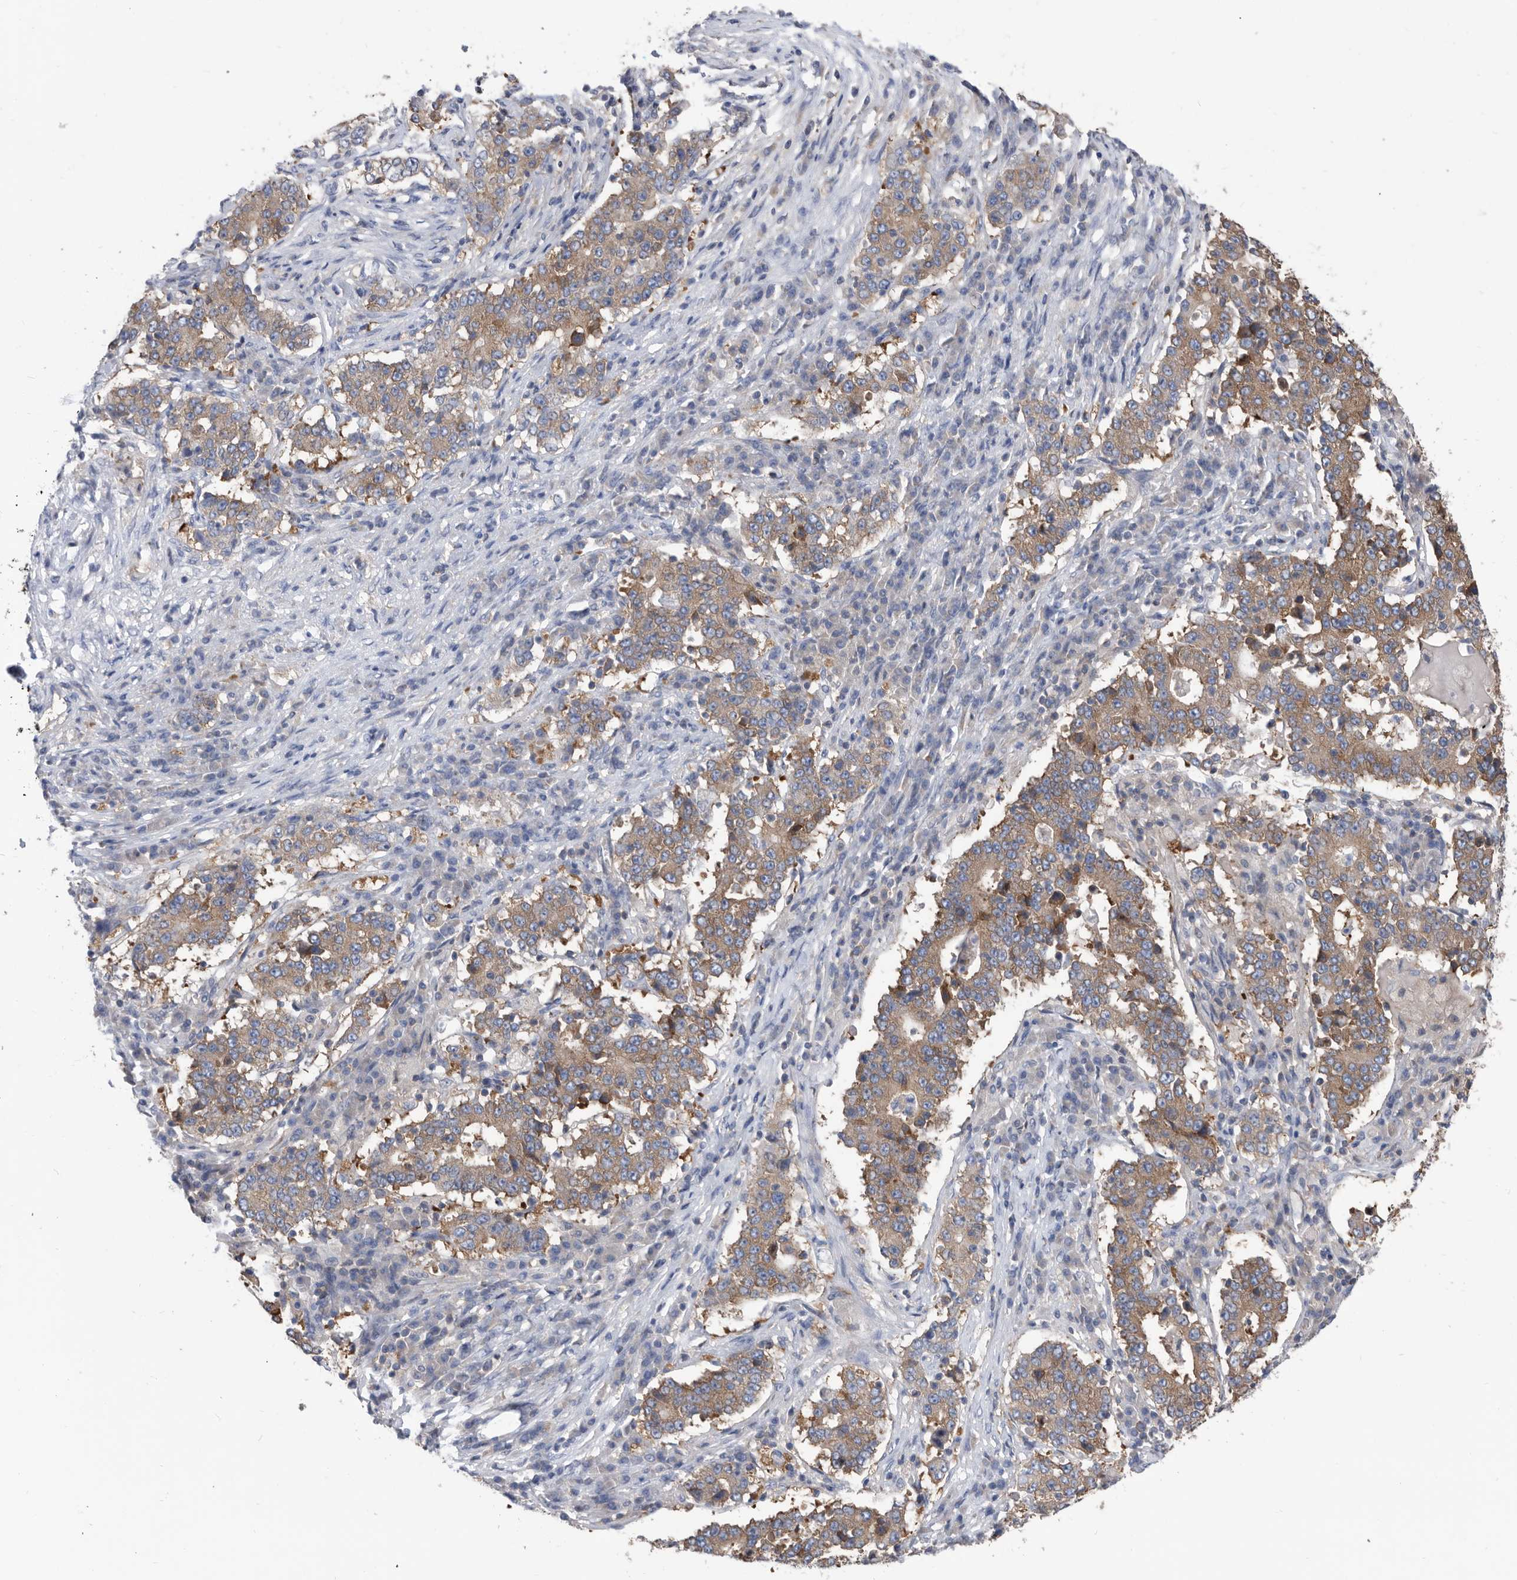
{"staining": {"intensity": "weak", "quantity": ">75%", "location": "cytoplasmic/membranous"}, "tissue": "stomach cancer", "cell_type": "Tumor cells", "image_type": "cancer", "snomed": [{"axis": "morphology", "description": "Adenocarcinoma, NOS"}, {"axis": "topography", "description": "Stomach"}], "caption": "Stomach cancer (adenocarcinoma) stained with a brown dye shows weak cytoplasmic/membranous positive expression in about >75% of tumor cells.", "gene": "CCT4", "patient": {"sex": "male", "age": 59}}